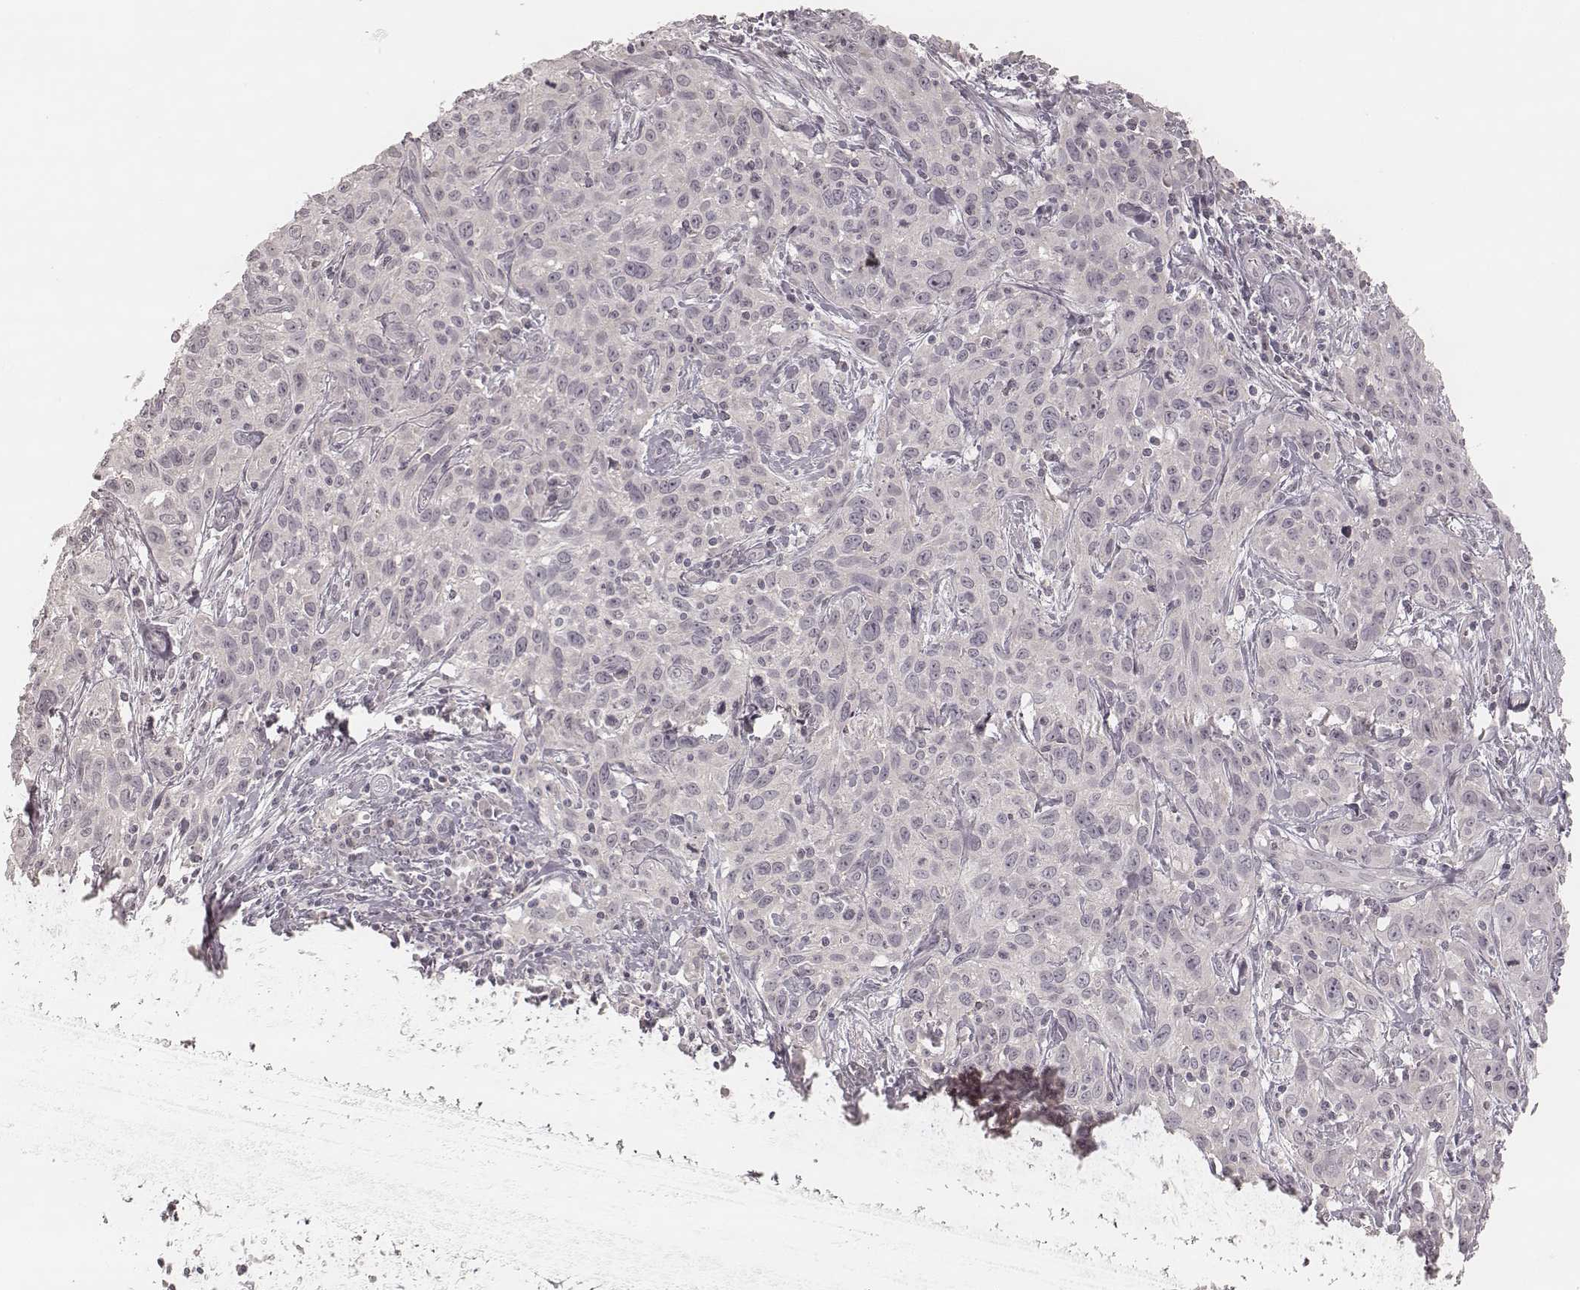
{"staining": {"intensity": "negative", "quantity": "none", "location": "none"}, "tissue": "cervical cancer", "cell_type": "Tumor cells", "image_type": "cancer", "snomed": [{"axis": "morphology", "description": "Squamous cell carcinoma, NOS"}, {"axis": "topography", "description": "Cervix"}], "caption": "A high-resolution photomicrograph shows immunohistochemistry (IHC) staining of squamous cell carcinoma (cervical), which demonstrates no significant staining in tumor cells. Brightfield microscopy of immunohistochemistry (IHC) stained with DAB (brown) and hematoxylin (blue), captured at high magnification.", "gene": "ACACB", "patient": {"sex": "female", "age": 38}}